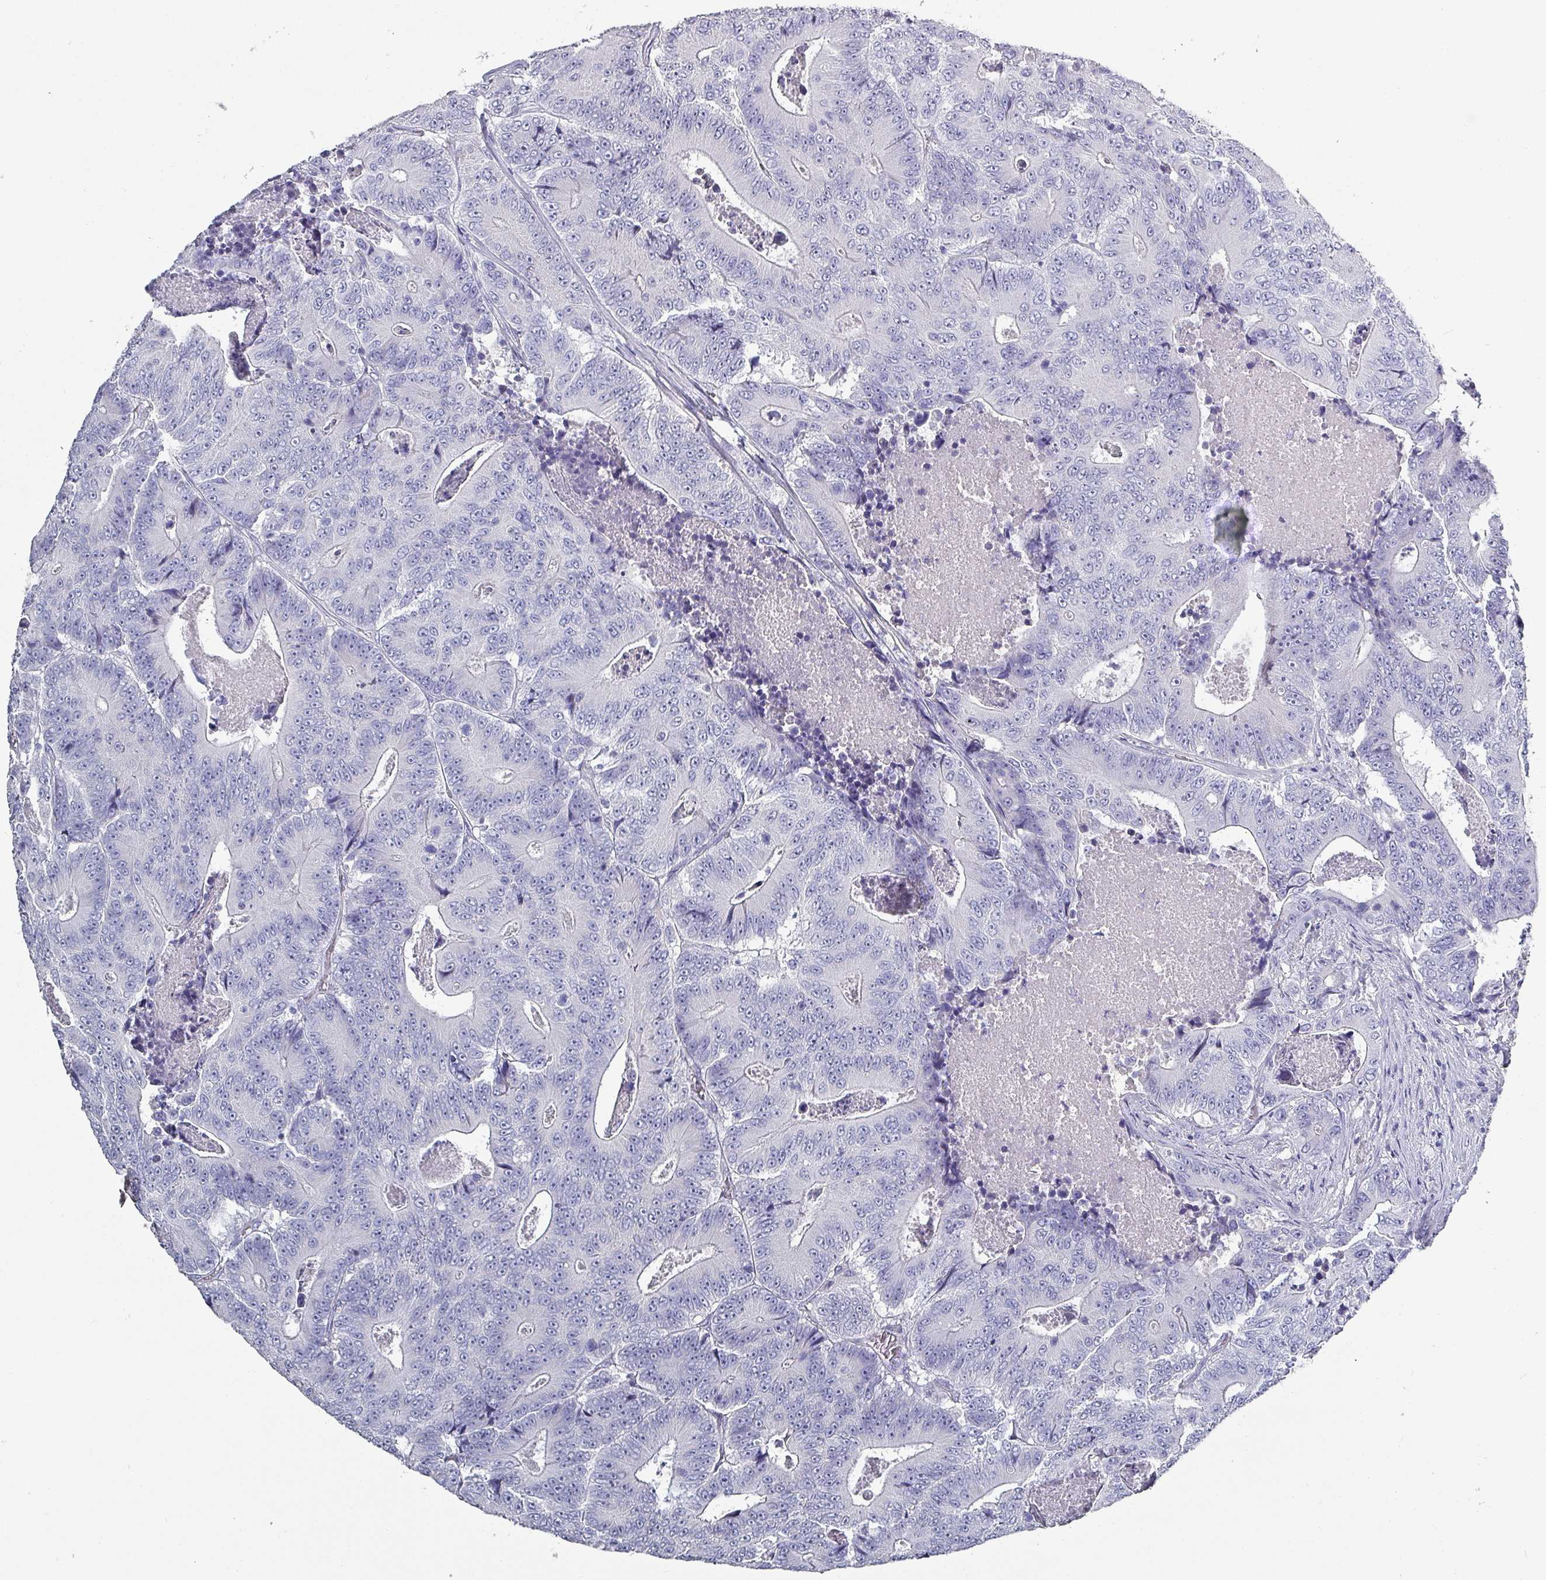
{"staining": {"intensity": "negative", "quantity": "none", "location": "none"}, "tissue": "colorectal cancer", "cell_type": "Tumor cells", "image_type": "cancer", "snomed": [{"axis": "morphology", "description": "Adenocarcinoma, NOS"}, {"axis": "topography", "description": "Colon"}], "caption": "Immunohistochemical staining of colorectal adenocarcinoma displays no significant staining in tumor cells.", "gene": "INS-IGF2", "patient": {"sex": "male", "age": 83}}